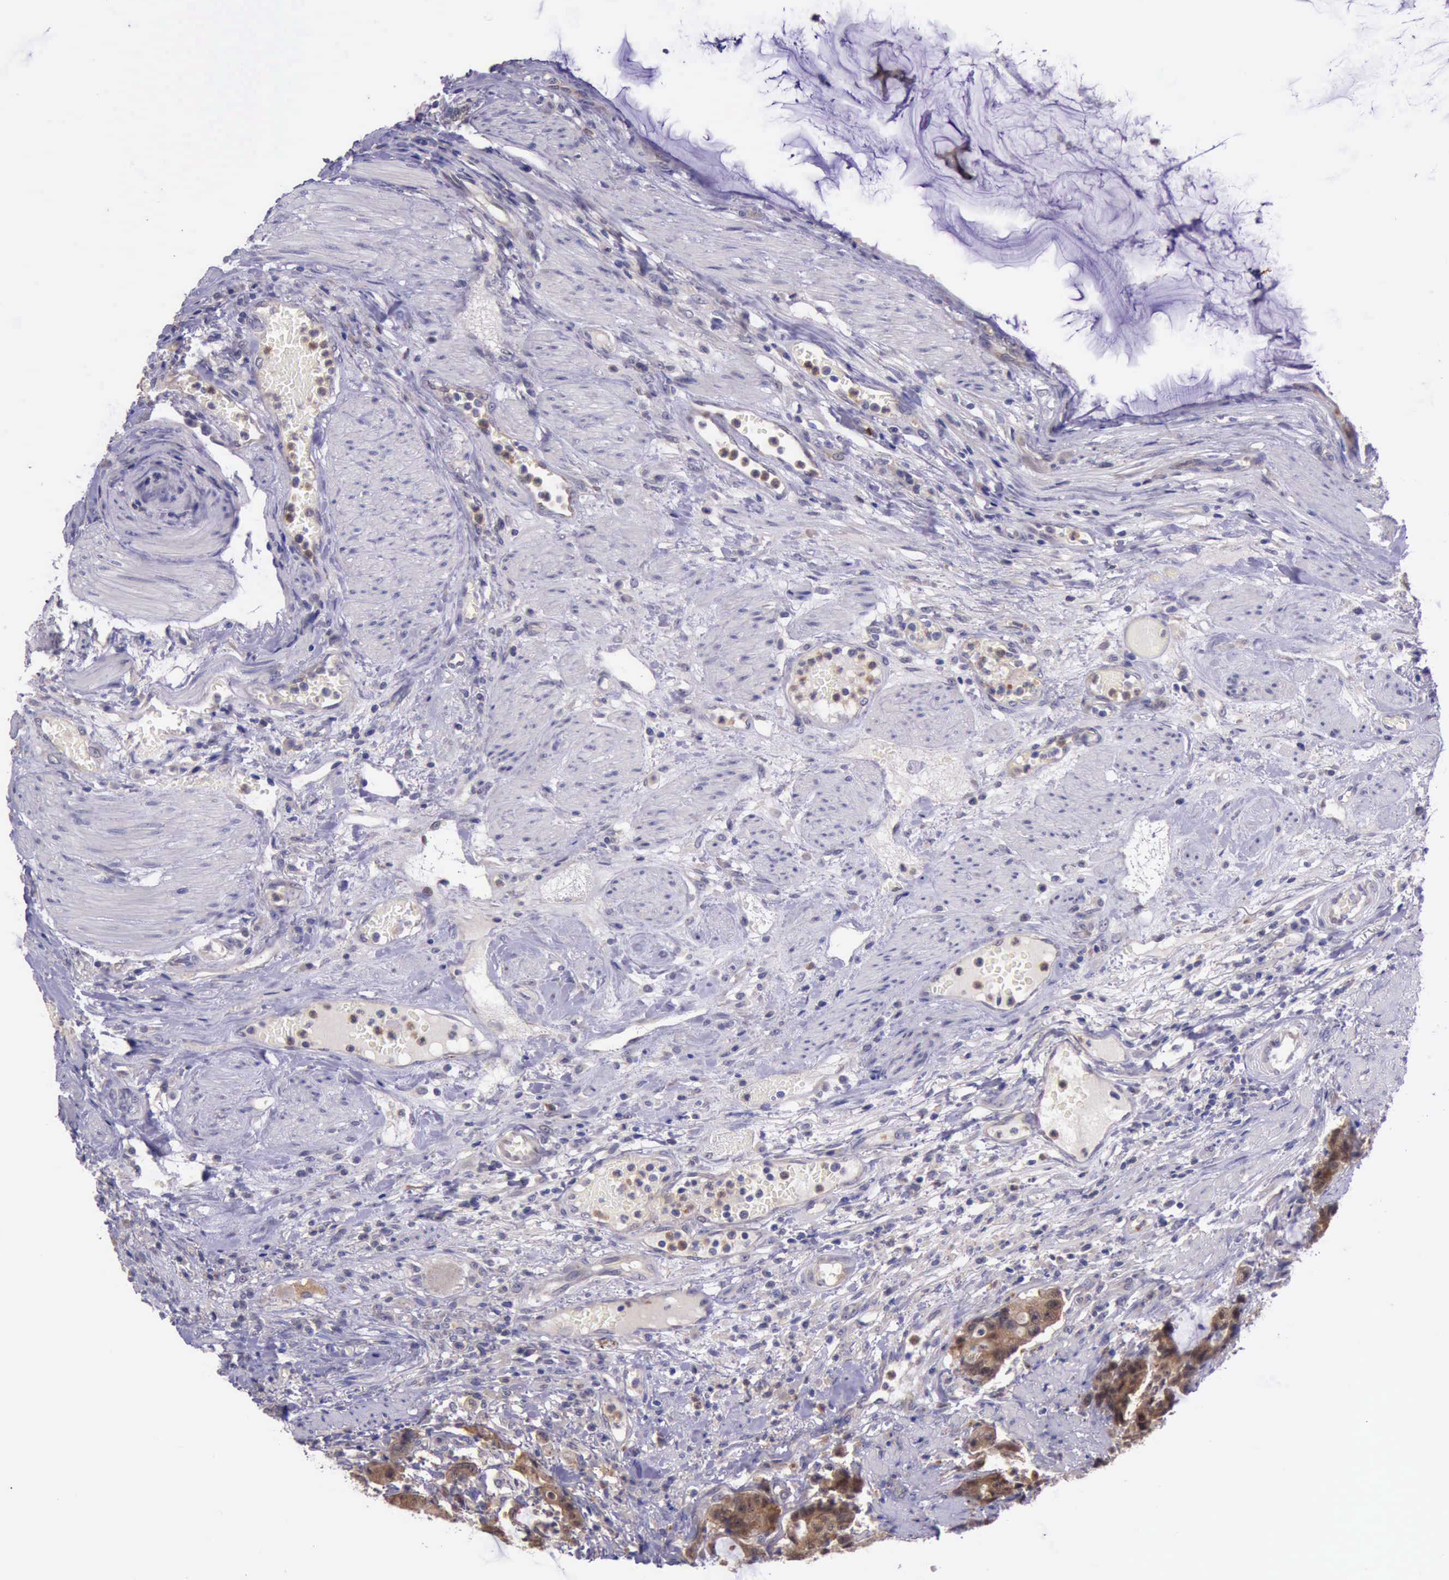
{"staining": {"intensity": "moderate", "quantity": ">75%", "location": "cytoplasmic/membranous"}, "tissue": "colorectal cancer", "cell_type": "Tumor cells", "image_type": "cancer", "snomed": [{"axis": "morphology", "description": "Adenocarcinoma, NOS"}, {"axis": "topography", "description": "Colon"}], "caption": "High-power microscopy captured an immunohistochemistry (IHC) histopathology image of adenocarcinoma (colorectal), revealing moderate cytoplasmic/membranous expression in approximately >75% of tumor cells.", "gene": "PLEK2", "patient": {"sex": "female", "age": 84}}